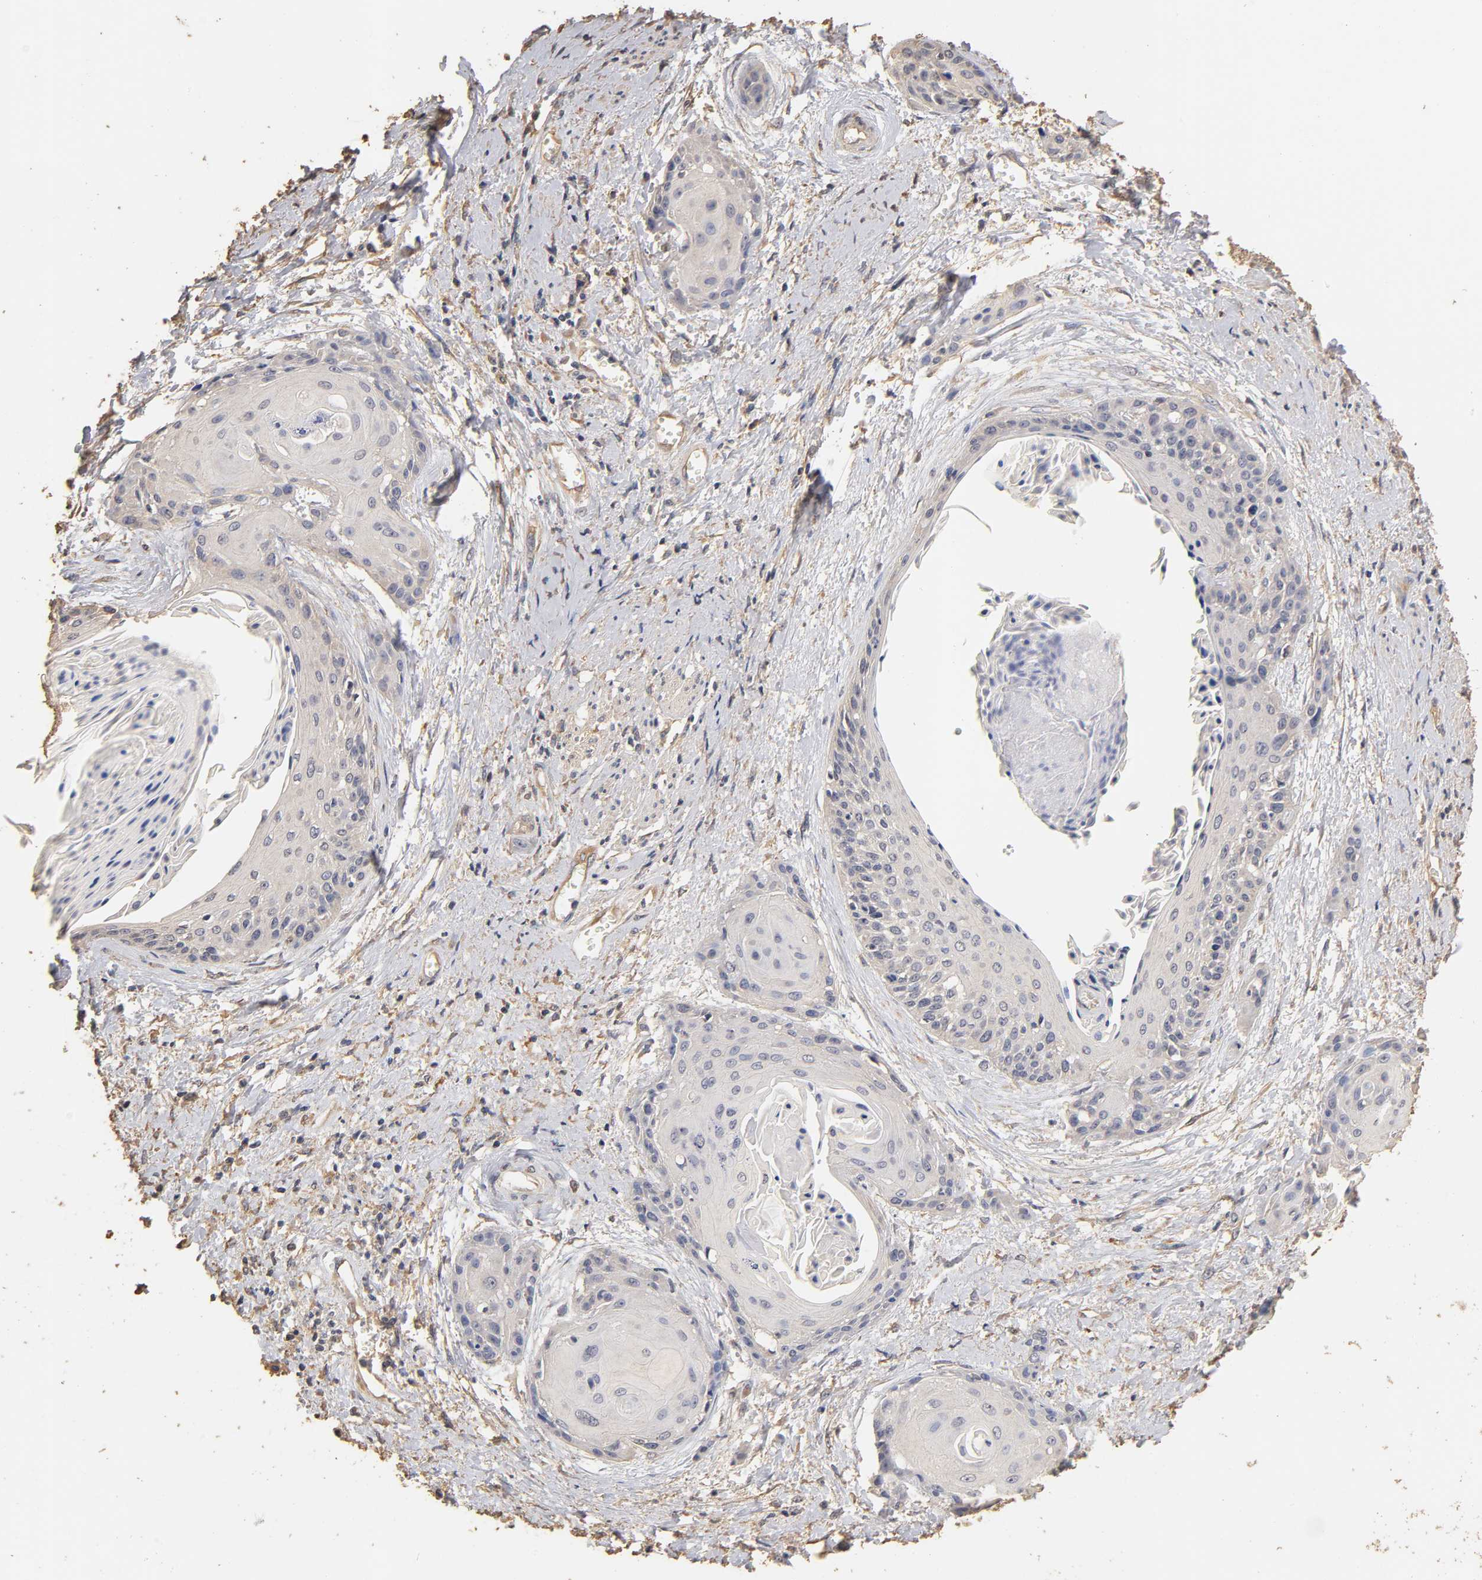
{"staining": {"intensity": "negative", "quantity": "none", "location": "none"}, "tissue": "cervical cancer", "cell_type": "Tumor cells", "image_type": "cancer", "snomed": [{"axis": "morphology", "description": "Squamous cell carcinoma, NOS"}, {"axis": "topography", "description": "Cervix"}], "caption": "A histopathology image of cervical cancer (squamous cell carcinoma) stained for a protein shows no brown staining in tumor cells. (DAB (3,3'-diaminobenzidine) IHC with hematoxylin counter stain).", "gene": "VSIG4", "patient": {"sex": "female", "age": 57}}